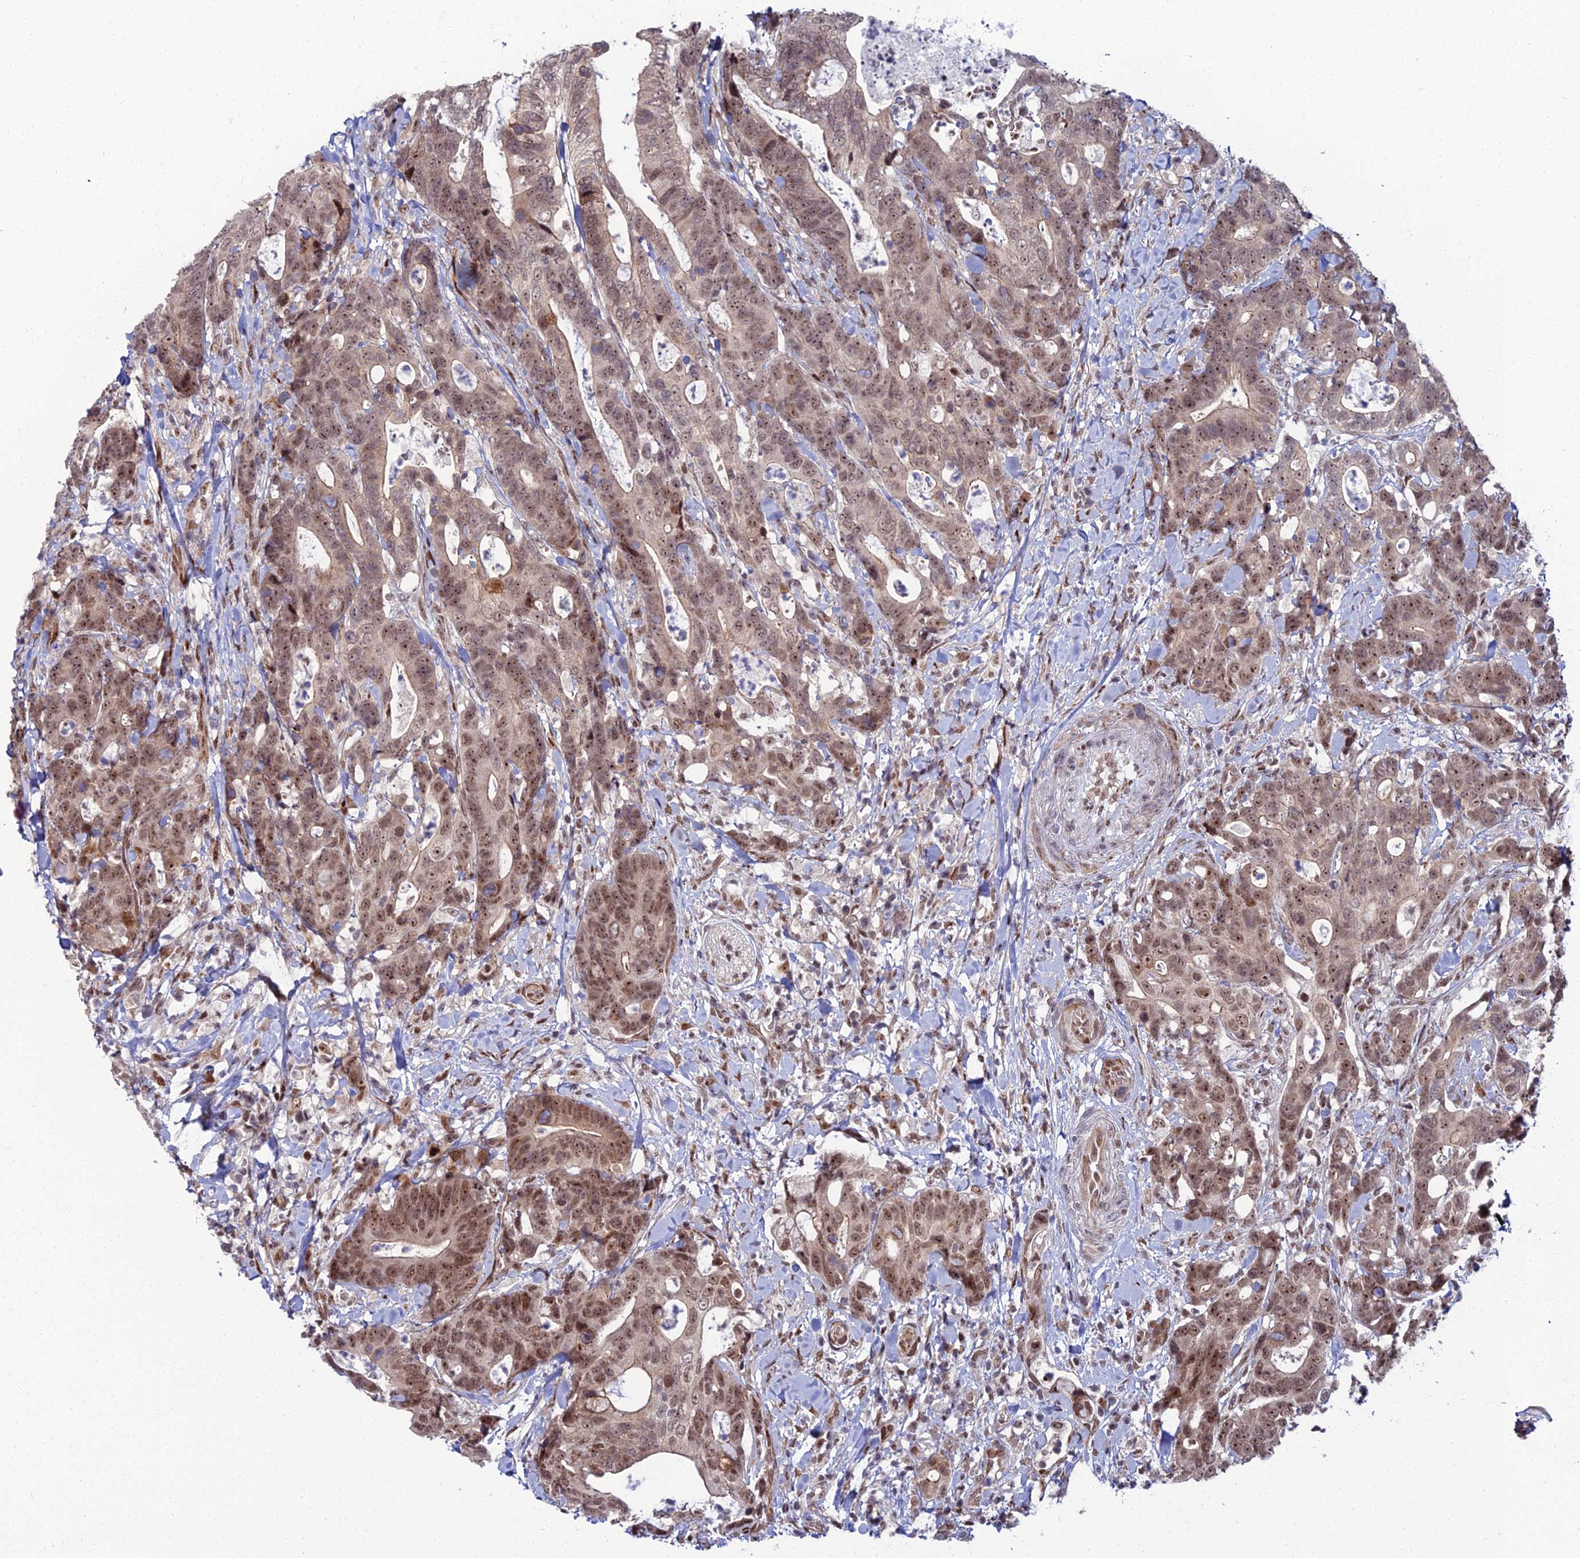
{"staining": {"intensity": "moderate", "quantity": ">75%", "location": "cytoplasmic/membranous,nuclear"}, "tissue": "colorectal cancer", "cell_type": "Tumor cells", "image_type": "cancer", "snomed": [{"axis": "morphology", "description": "Adenocarcinoma, NOS"}, {"axis": "topography", "description": "Colon"}], "caption": "Approximately >75% of tumor cells in human colorectal cancer (adenocarcinoma) display moderate cytoplasmic/membranous and nuclear protein positivity as visualized by brown immunohistochemical staining.", "gene": "ZNF668", "patient": {"sex": "female", "age": 82}}